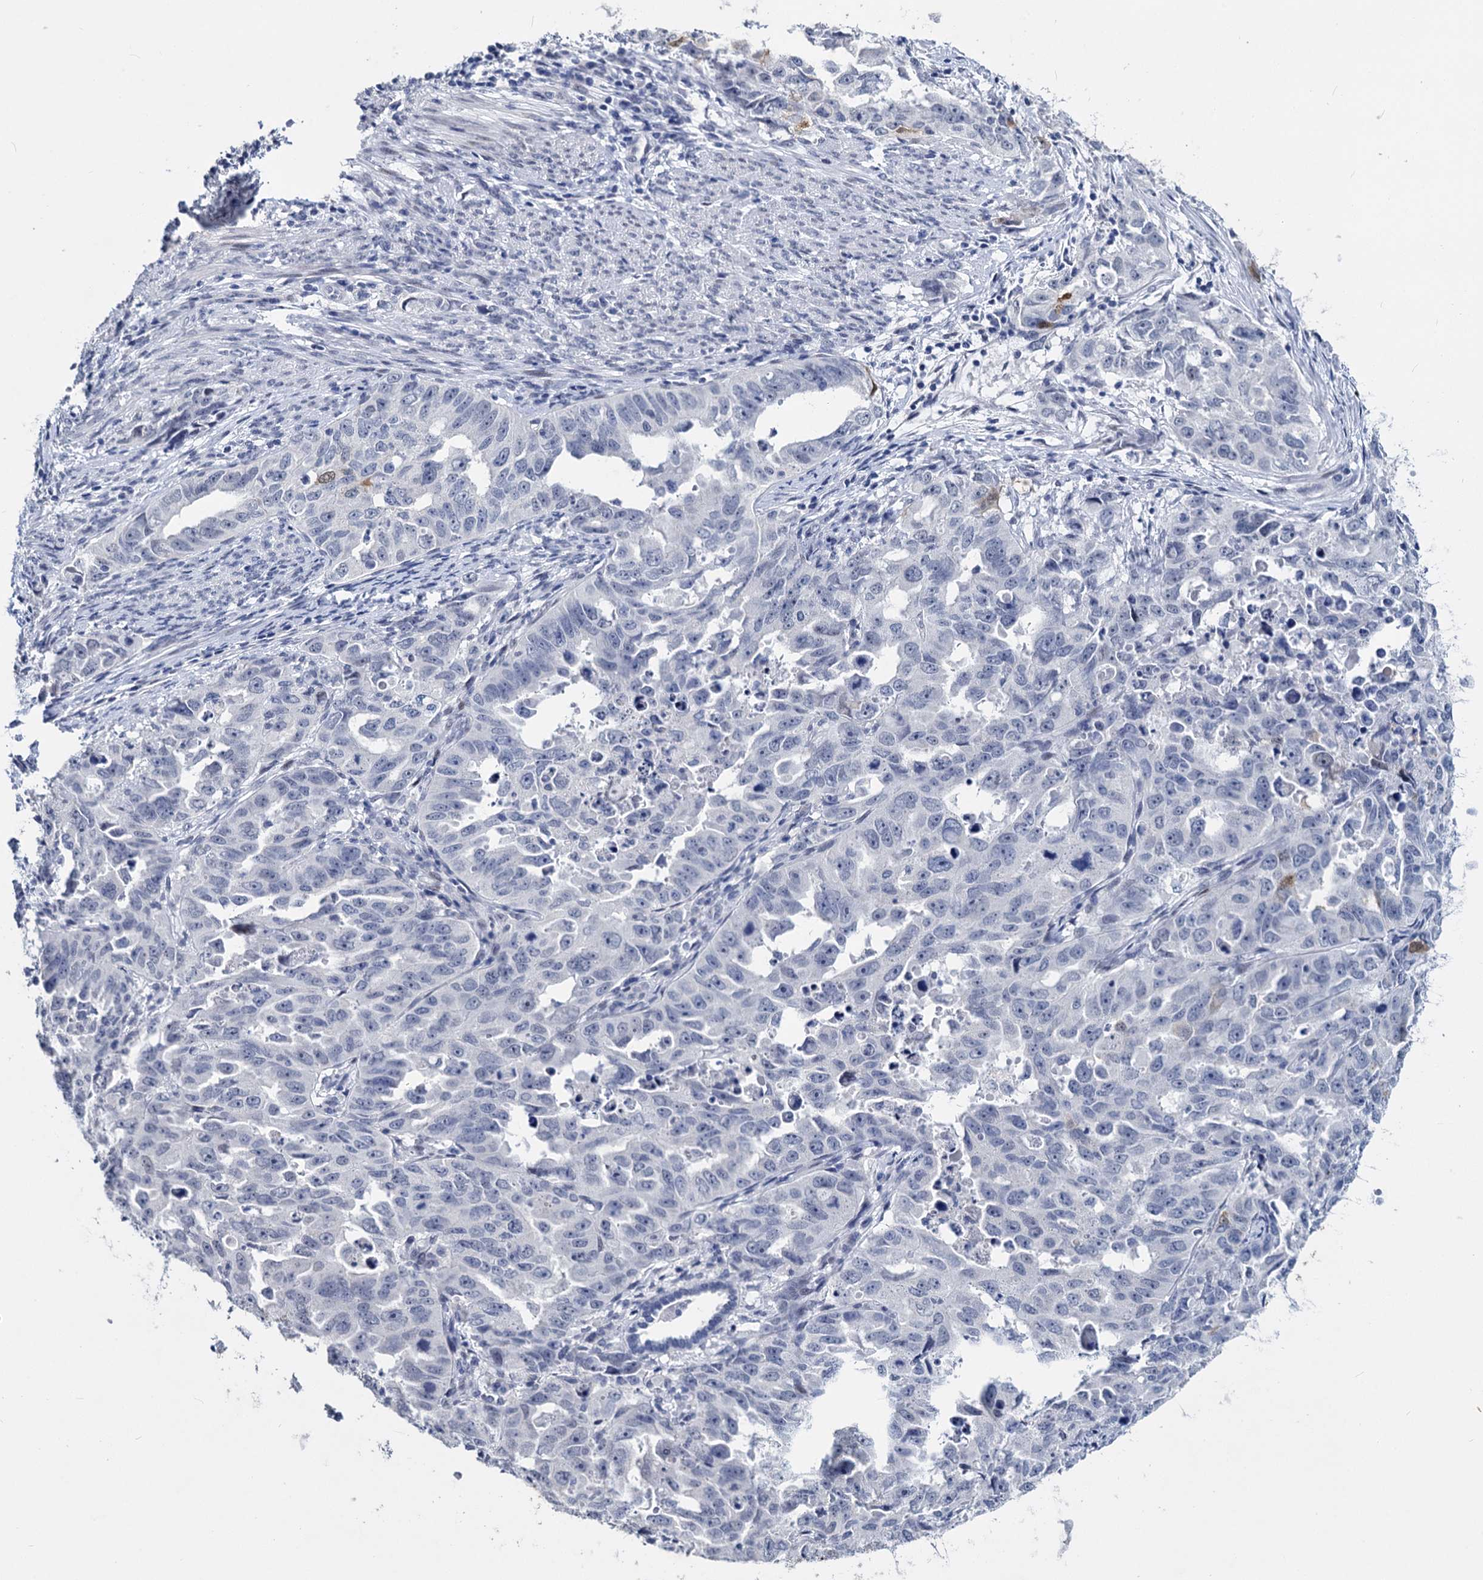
{"staining": {"intensity": "negative", "quantity": "none", "location": "none"}, "tissue": "endometrial cancer", "cell_type": "Tumor cells", "image_type": "cancer", "snomed": [{"axis": "morphology", "description": "Adenocarcinoma, NOS"}, {"axis": "topography", "description": "Endometrium"}], "caption": "There is no significant expression in tumor cells of endometrial adenocarcinoma.", "gene": "MAGEA4", "patient": {"sex": "female", "age": 65}}